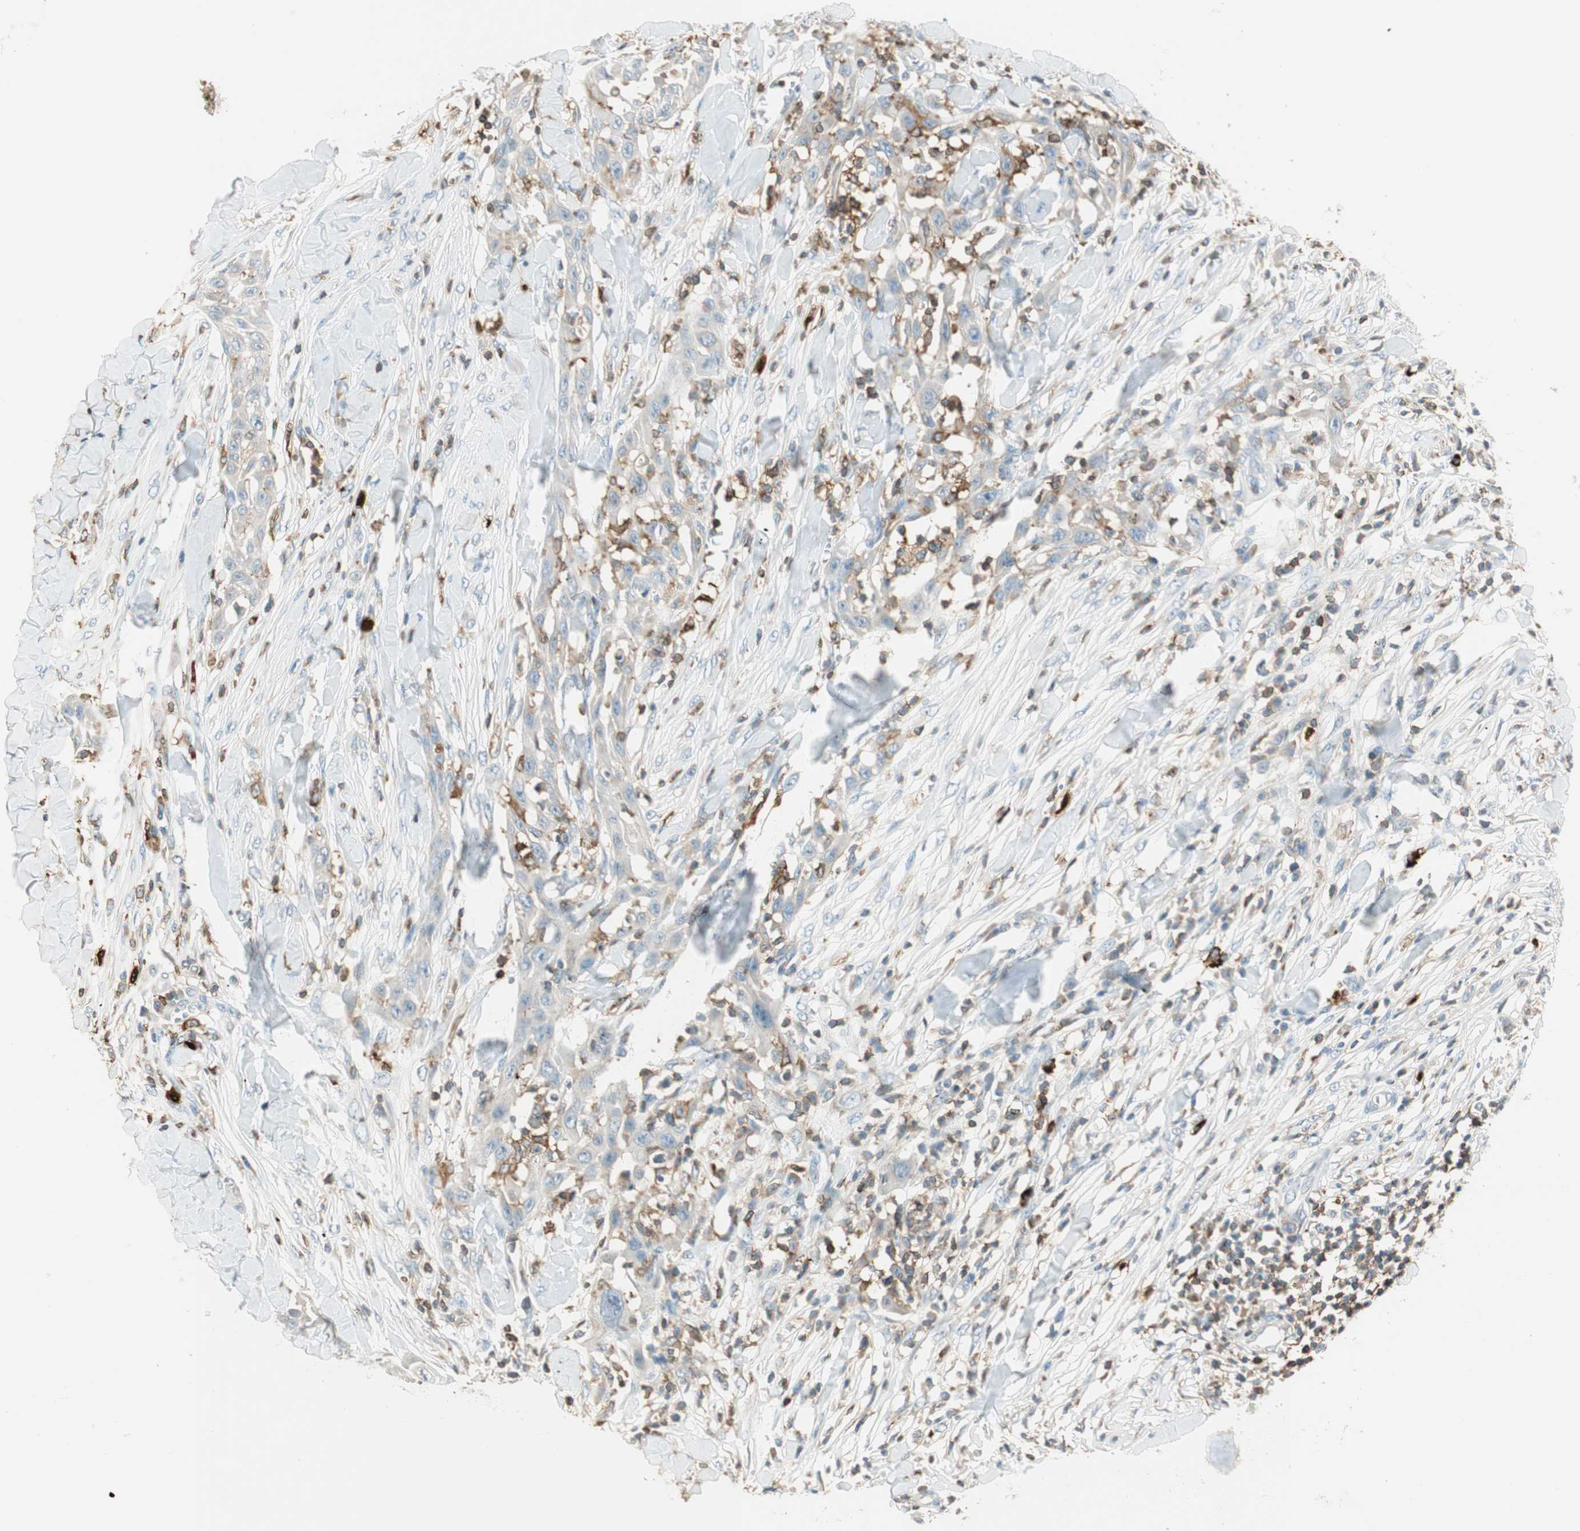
{"staining": {"intensity": "weak", "quantity": "25%-75%", "location": "cytoplasmic/membranous"}, "tissue": "skin cancer", "cell_type": "Tumor cells", "image_type": "cancer", "snomed": [{"axis": "morphology", "description": "Squamous cell carcinoma, NOS"}, {"axis": "topography", "description": "Skin"}], "caption": "Human squamous cell carcinoma (skin) stained with a brown dye shows weak cytoplasmic/membranous positive expression in about 25%-75% of tumor cells.", "gene": "HPGD", "patient": {"sex": "male", "age": 24}}